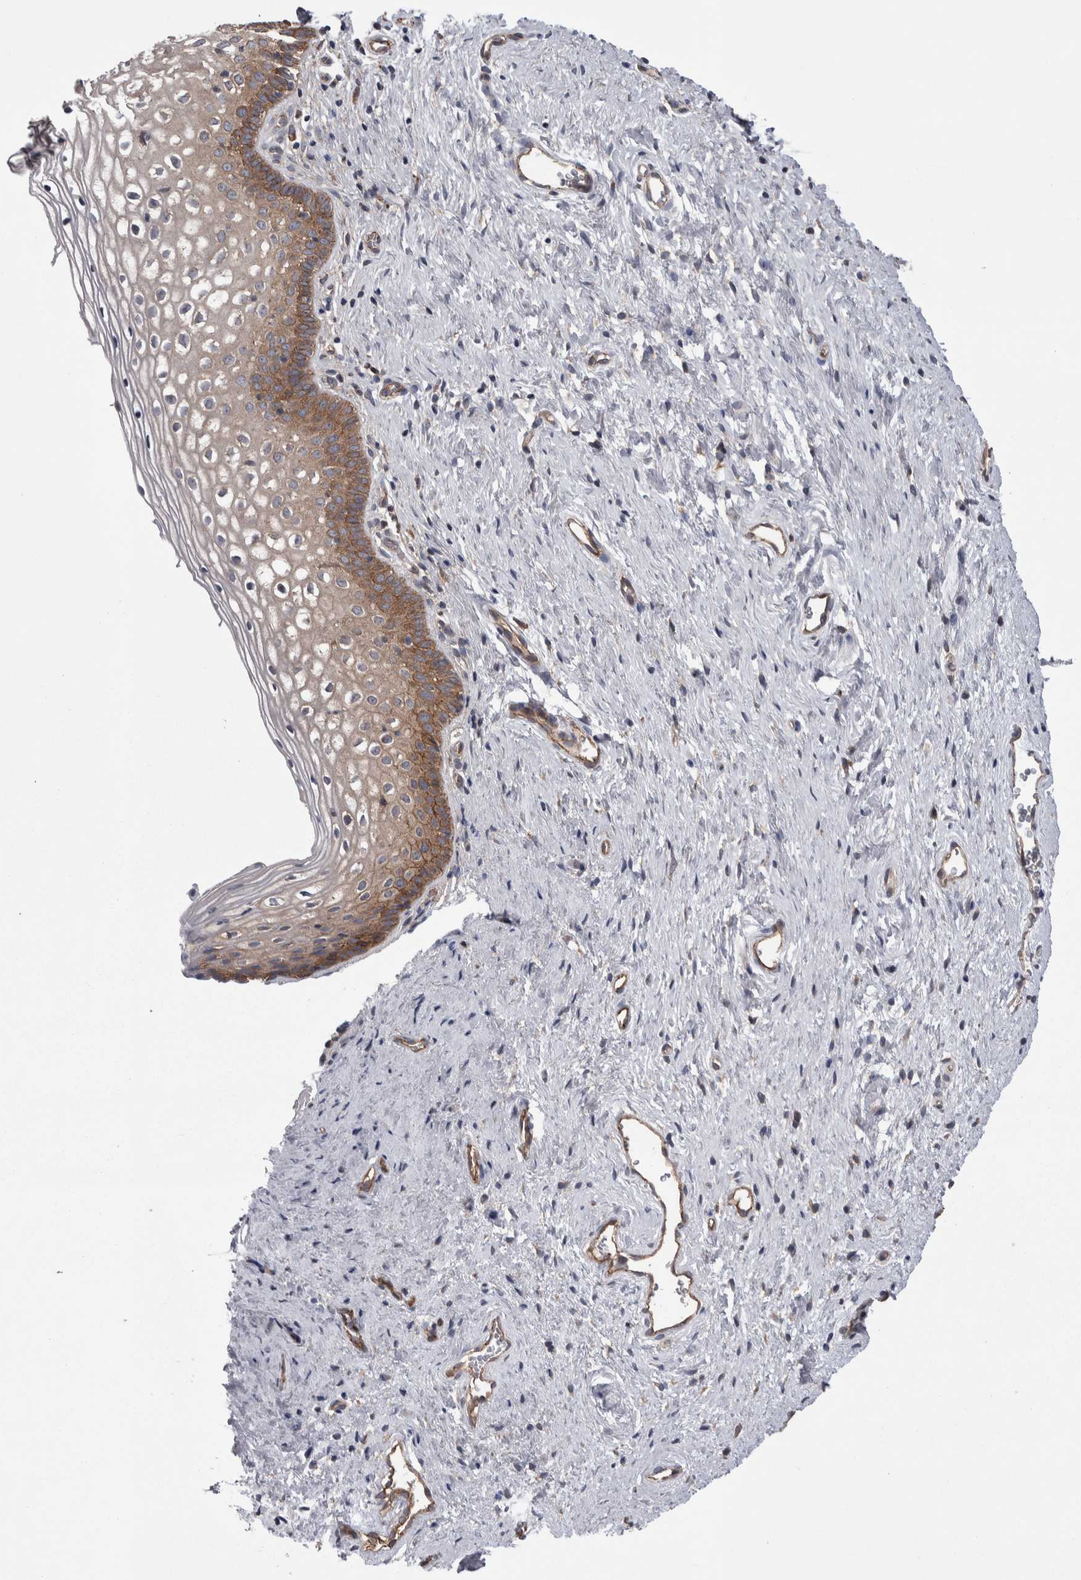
{"staining": {"intensity": "weak", "quantity": ">75%", "location": "cytoplasmic/membranous"}, "tissue": "cervix", "cell_type": "Glandular cells", "image_type": "normal", "snomed": [{"axis": "morphology", "description": "Normal tissue, NOS"}, {"axis": "topography", "description": "Cervix"}], "caption": "Weak cytoplasmic/membranous expression is identified in approximately >75% of glandular cells in unremarkable cervix.", "gene": "LIMA1", "patient": {"sex": "female", "age": 27}}